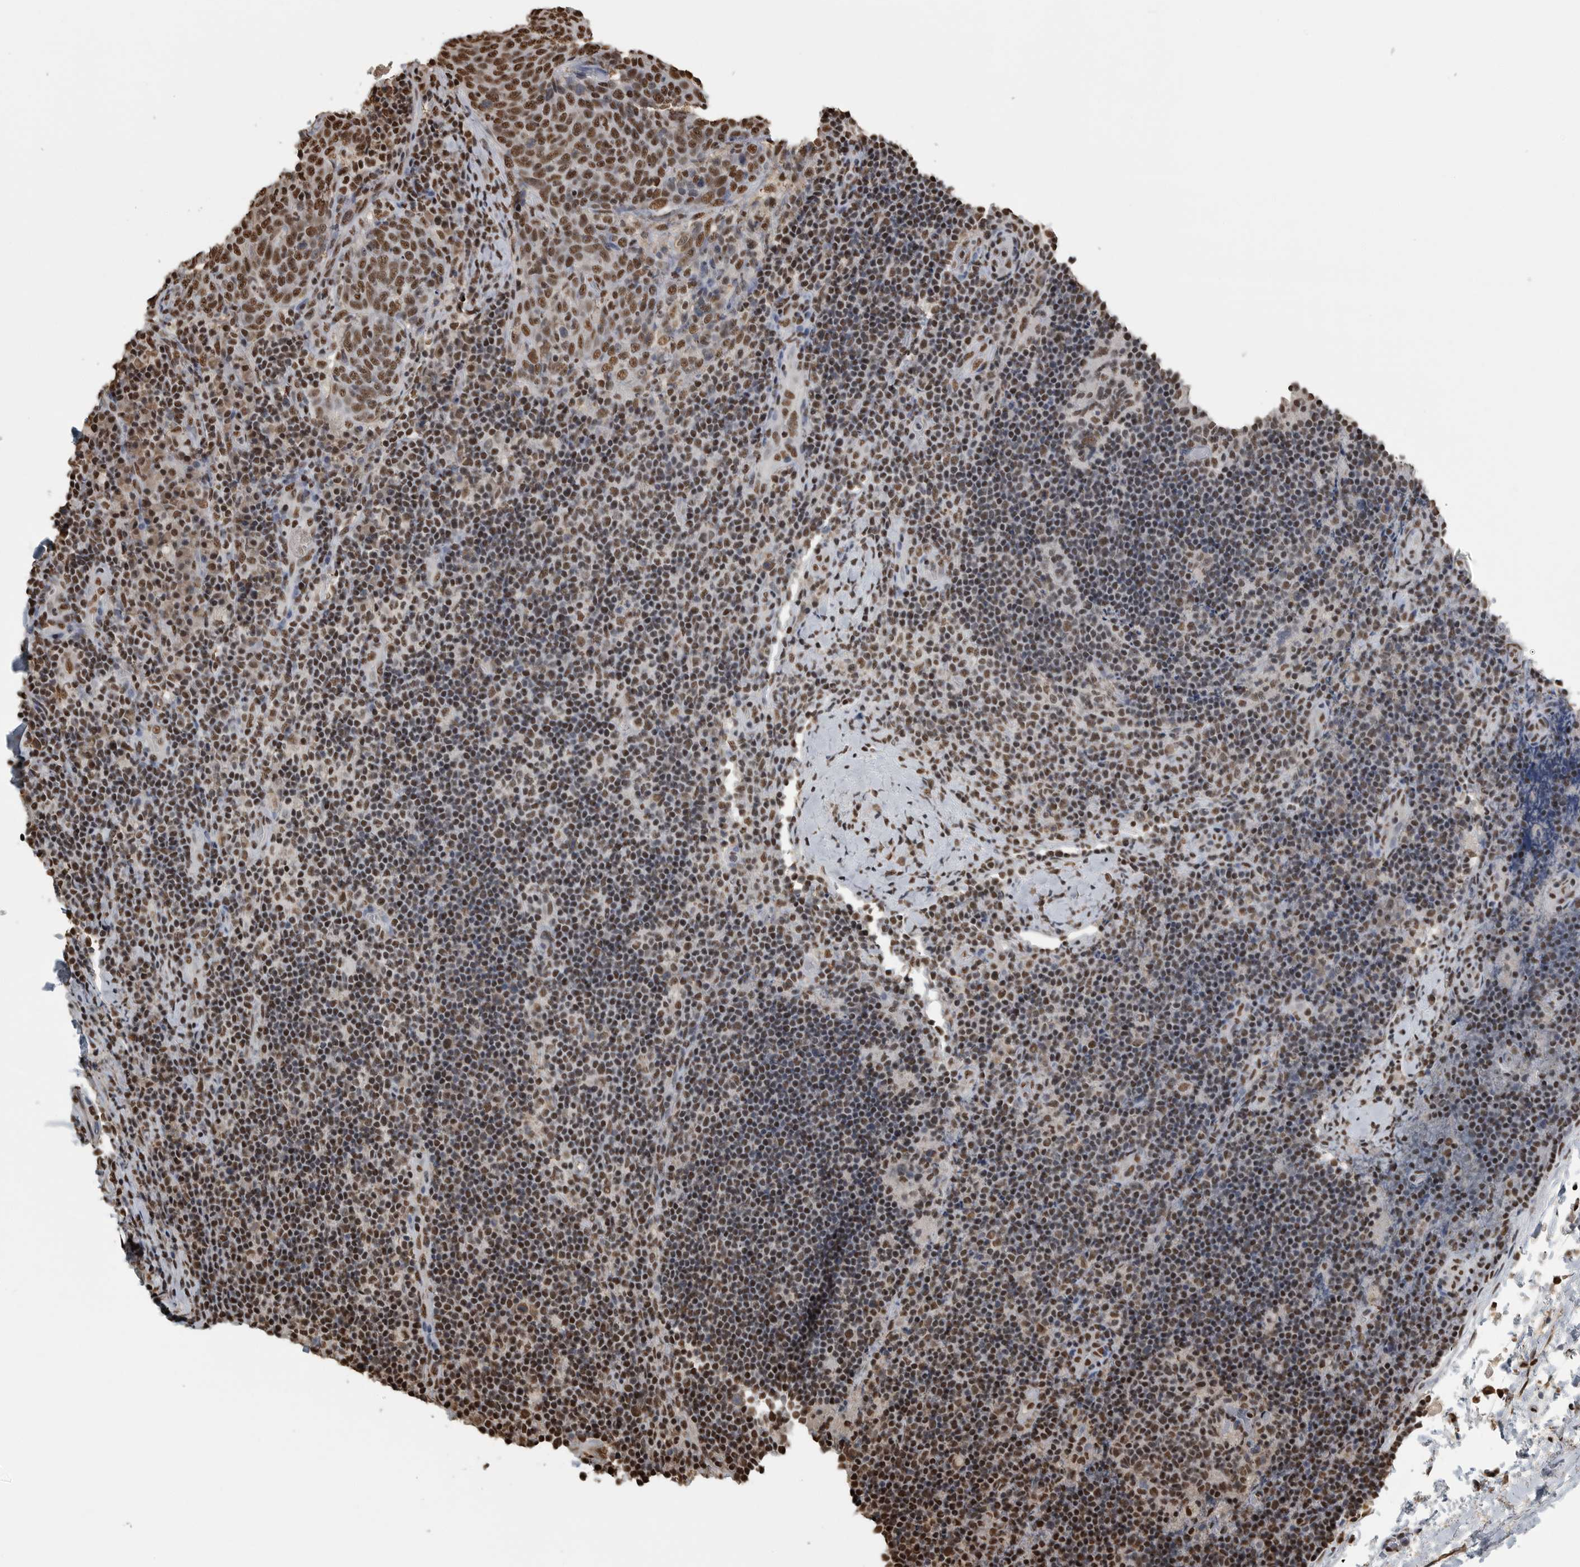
{"staining": {"intensity": "moderate", "quantity": ">75%", "location": "nuclear"}, "tissue": "head and neck cancer", "cell_type": "Tumor cells", "image_type": "cancer", "snomed": [{"axis": "morphology", "description": "Squamous cell carcinoma, NOS"}, {"axis": "morphology", "description": "Squamous cell carcinoma, metastatic, NOS"}, {"axis": "topography", "description": "Lymph node"}, {"axis": "topography", "description": "Head-Neck"}], "caption": "A brown stain labels moderate nuclear expression of a protein in human head and neck cancer tumor cells. The protein of interest is shown in brown color, while the nuclei are stained blue.", "gene": "TGS1", "patient": {"sex": "male", "age": 62}}